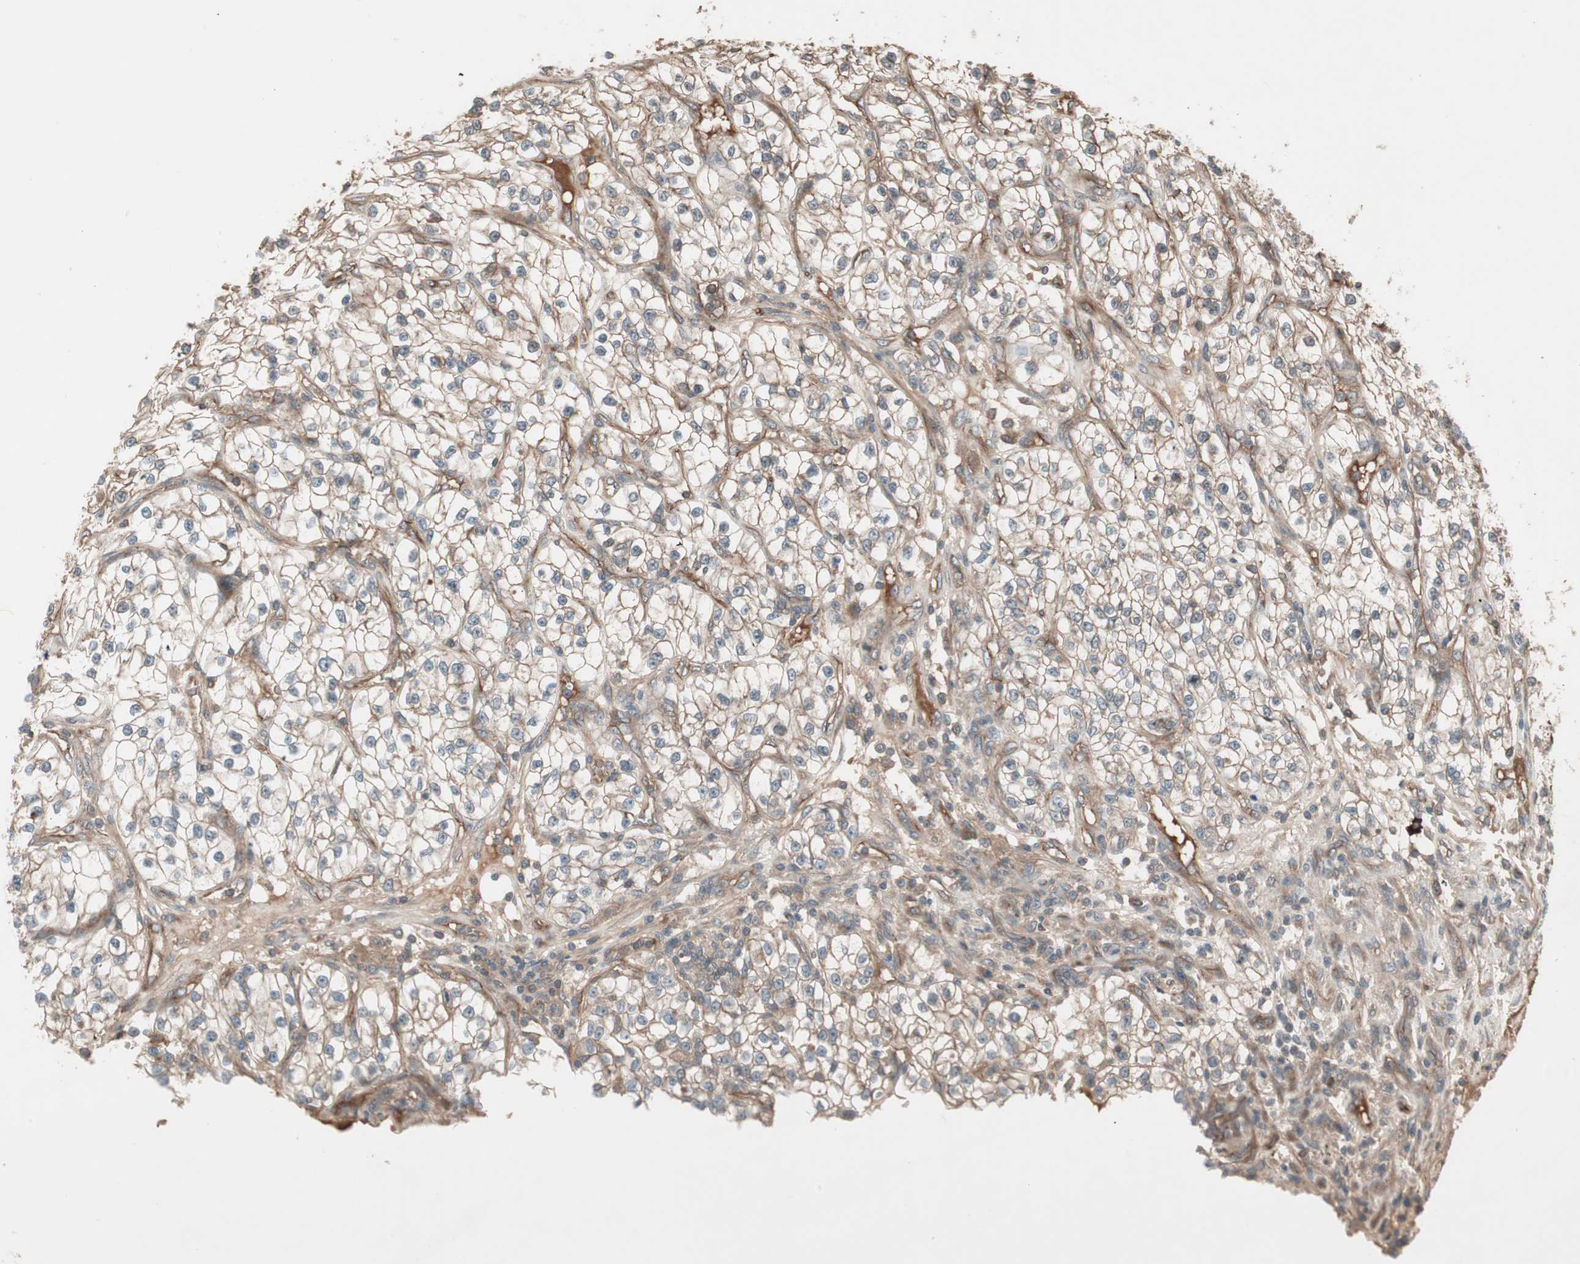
{"staining": {"intensity": "moderate", "quantity": ">75%", "location": "cytoplasmic/membranous"}, "tissue": "renal cancer", "cell_type": "Tumor cells", "image_type": "cancer", "snomed": [{"axis": "morphology", "description": "Adenocarcinoma, NOS"}, {"axis": "topography", "description": "Kidney"}], "caption": "High-magnification brightfield microscopy of renal cancer stained with DAB (brown) and counterstained with hematoxylin (blue). tumor cells exhibit moderate cytoplasmic/membranous positivity is present in approximately>75% of cells.", "gene": "TFPI", "patient": {"sex": "female", "age": 57}}